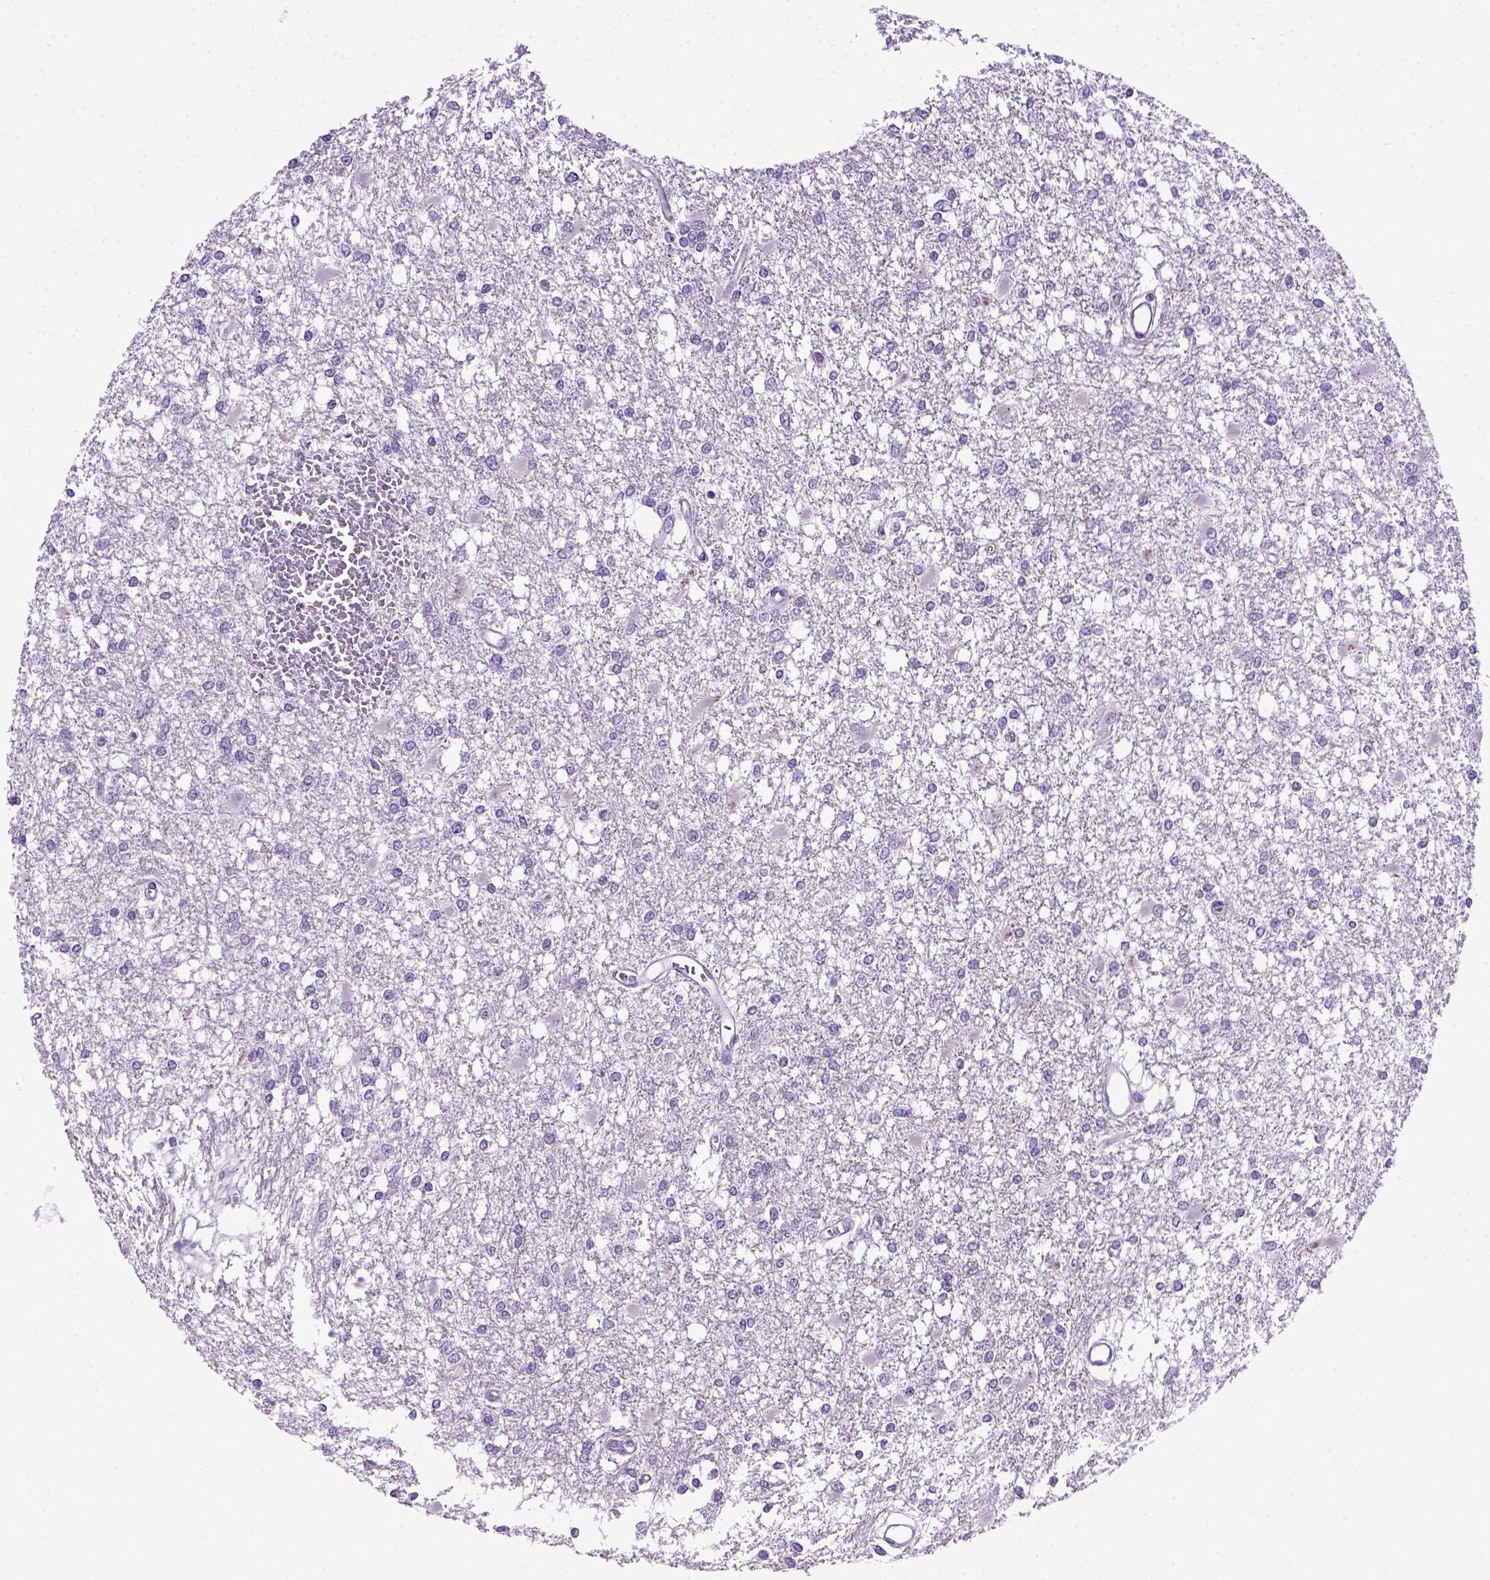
{"staining": {"intensity": "negative", "quantity": "none", "location": "none"}, "tissue": "glioma", "cell_type": "Tumor cells", "image_type": "cancer", "snomed": [{"axis": "morphology", "description": "Glioma, malignant, High grade"}, {"axis": "topography", "description": "Cerebral cortex"}], "caption": "This is a photomicrograph of IHC staining of glioma, which shows no positivity in tumor cells.", "gene": "CDH1", "patient": {"sex": "male", "age": 79}}